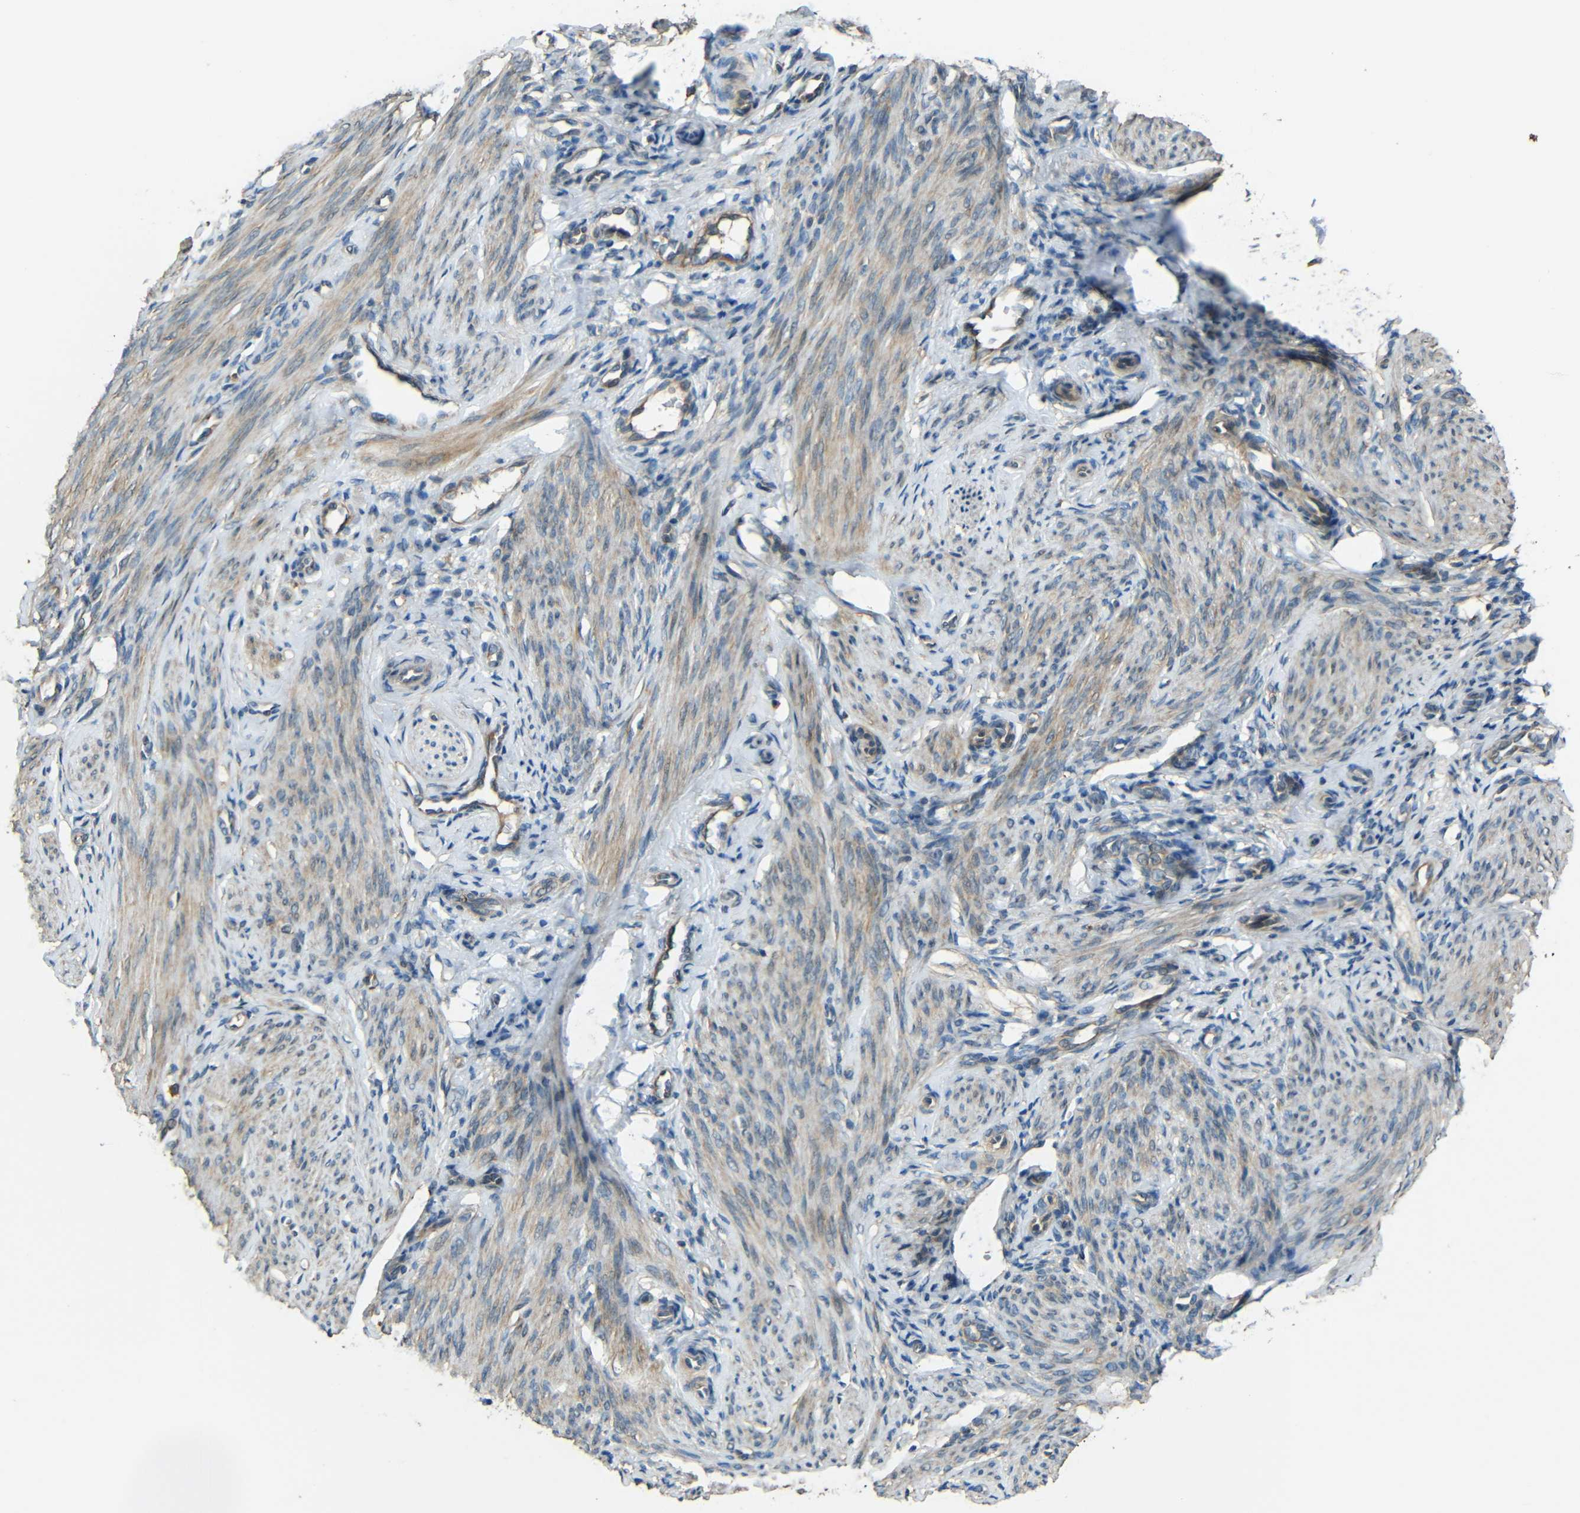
{"staining": {"intensity": "weak", "quantity": "25%-75%", "location": "cytoplasmic/membranous"}, "tissue": "endometrium", "cell_type": "Cells in endometrial stroma", "image_type": "normal", "snomed": [{"axis": "morphology", "description": "Normal tissue, NOS"}, {"axis": "topography", "description": "Endometrium"}], "caption": "Weak cytoplasmic/membranous positivity for a protein is present in about 25%-75% of cells in endometrial stroma of normal endometrium using immunohistochemistry (IHC).", "gene": "ACACA", "patient": {"sex": "female", "age": 27}}